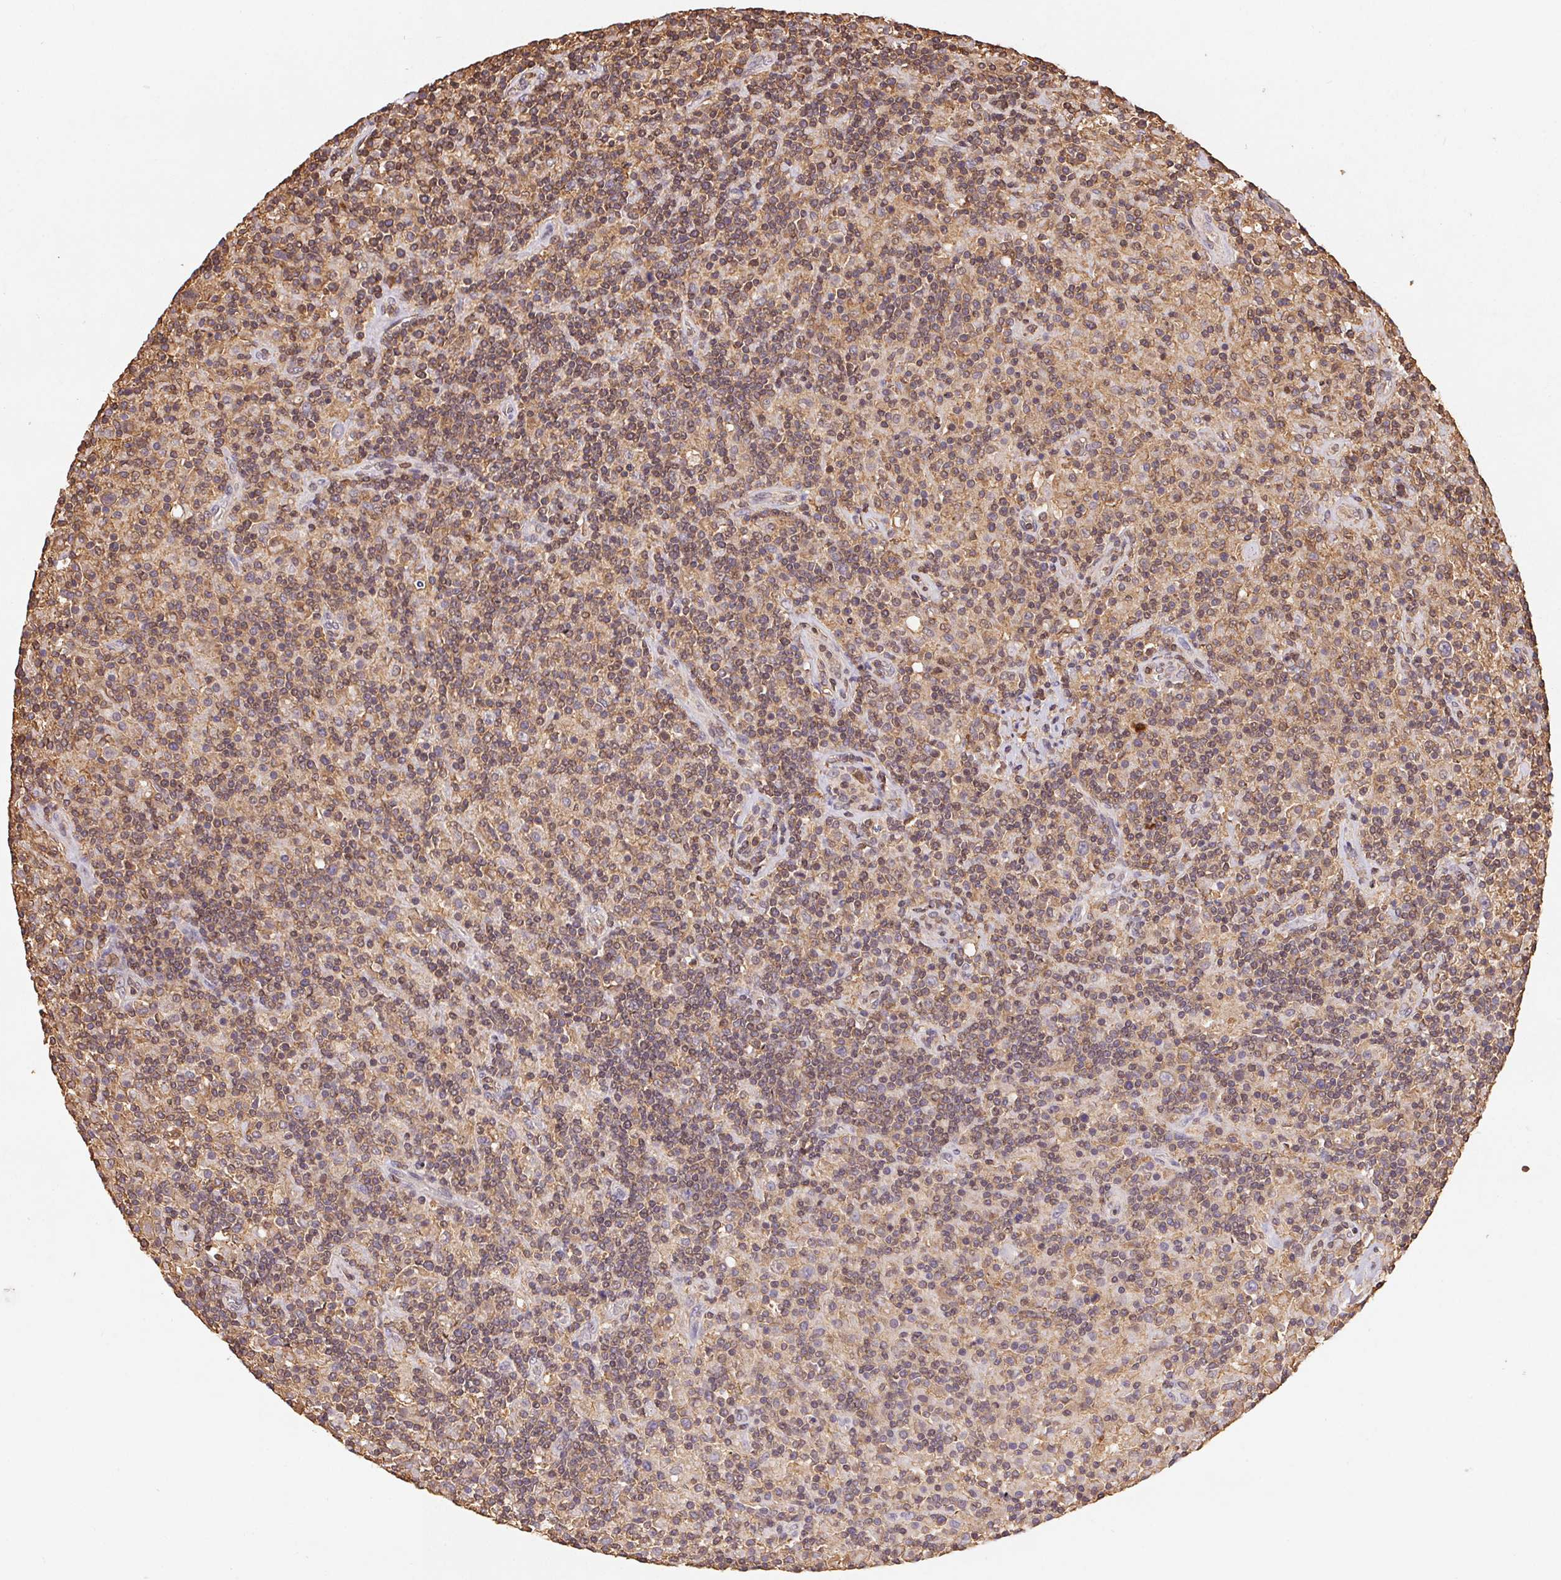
{"staining": {"intensity": "negative", "quantity": "none", "location": "none"}, "tissue": "lymphoma", "cell_type": "Tumor cells", "image_type": "cancer", "snomed": [{"axis": "morphology", "description": "Hodgkin's disease, NOS"}, {"axis": "topography", "description": "Lymph node"}], "caption": "IHC of Hodgkin's disease exhibits no staining in tumor cells. (Stains: DAB IHC with hematoxylin counter stain, Microscopy: brightfield microscopy at high magnification).", "gene": "ATG10", "patient": {"sex": "male", "age": 70}}